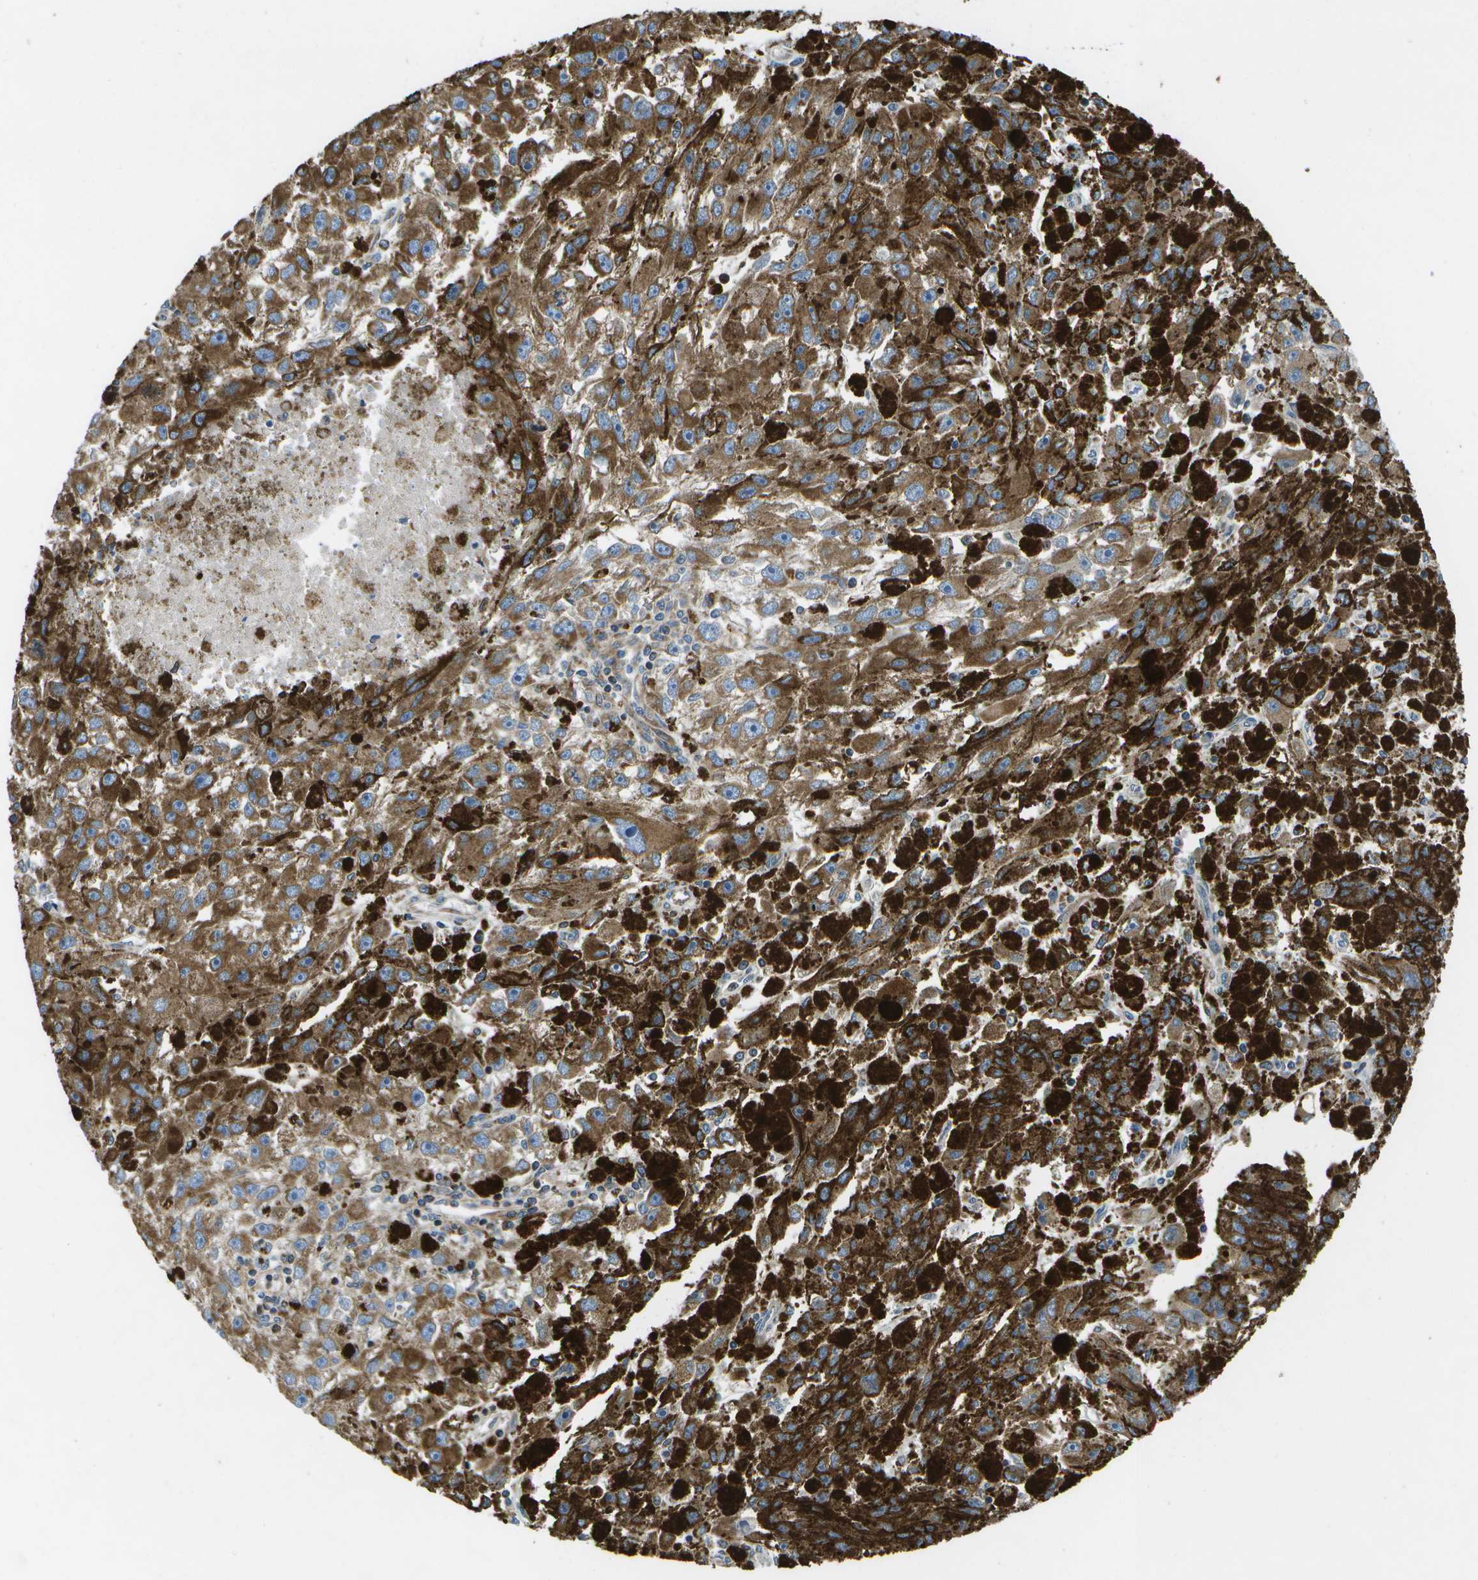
{"staining": {"intensity": "moderate", "quantity": ">75%", "location": "cytoplasmic/membranous"}, "tissue": "melanoma", "cell_type": "Tumor cells", "image_type": "cancer", "snomed": [{"axis": "morphology", "description": "Malignant melanoma, NOS"}, {"axis": "topography", "description": "Skin"}], "caption": "Approximately >75% of tumor cells in melanoma display moderate cytoplasmic/membranous protein staining as visualized by brown immunohistochemical staining.", "gene": "GDF5", "patient": {"sex": "female", "age": 104}}